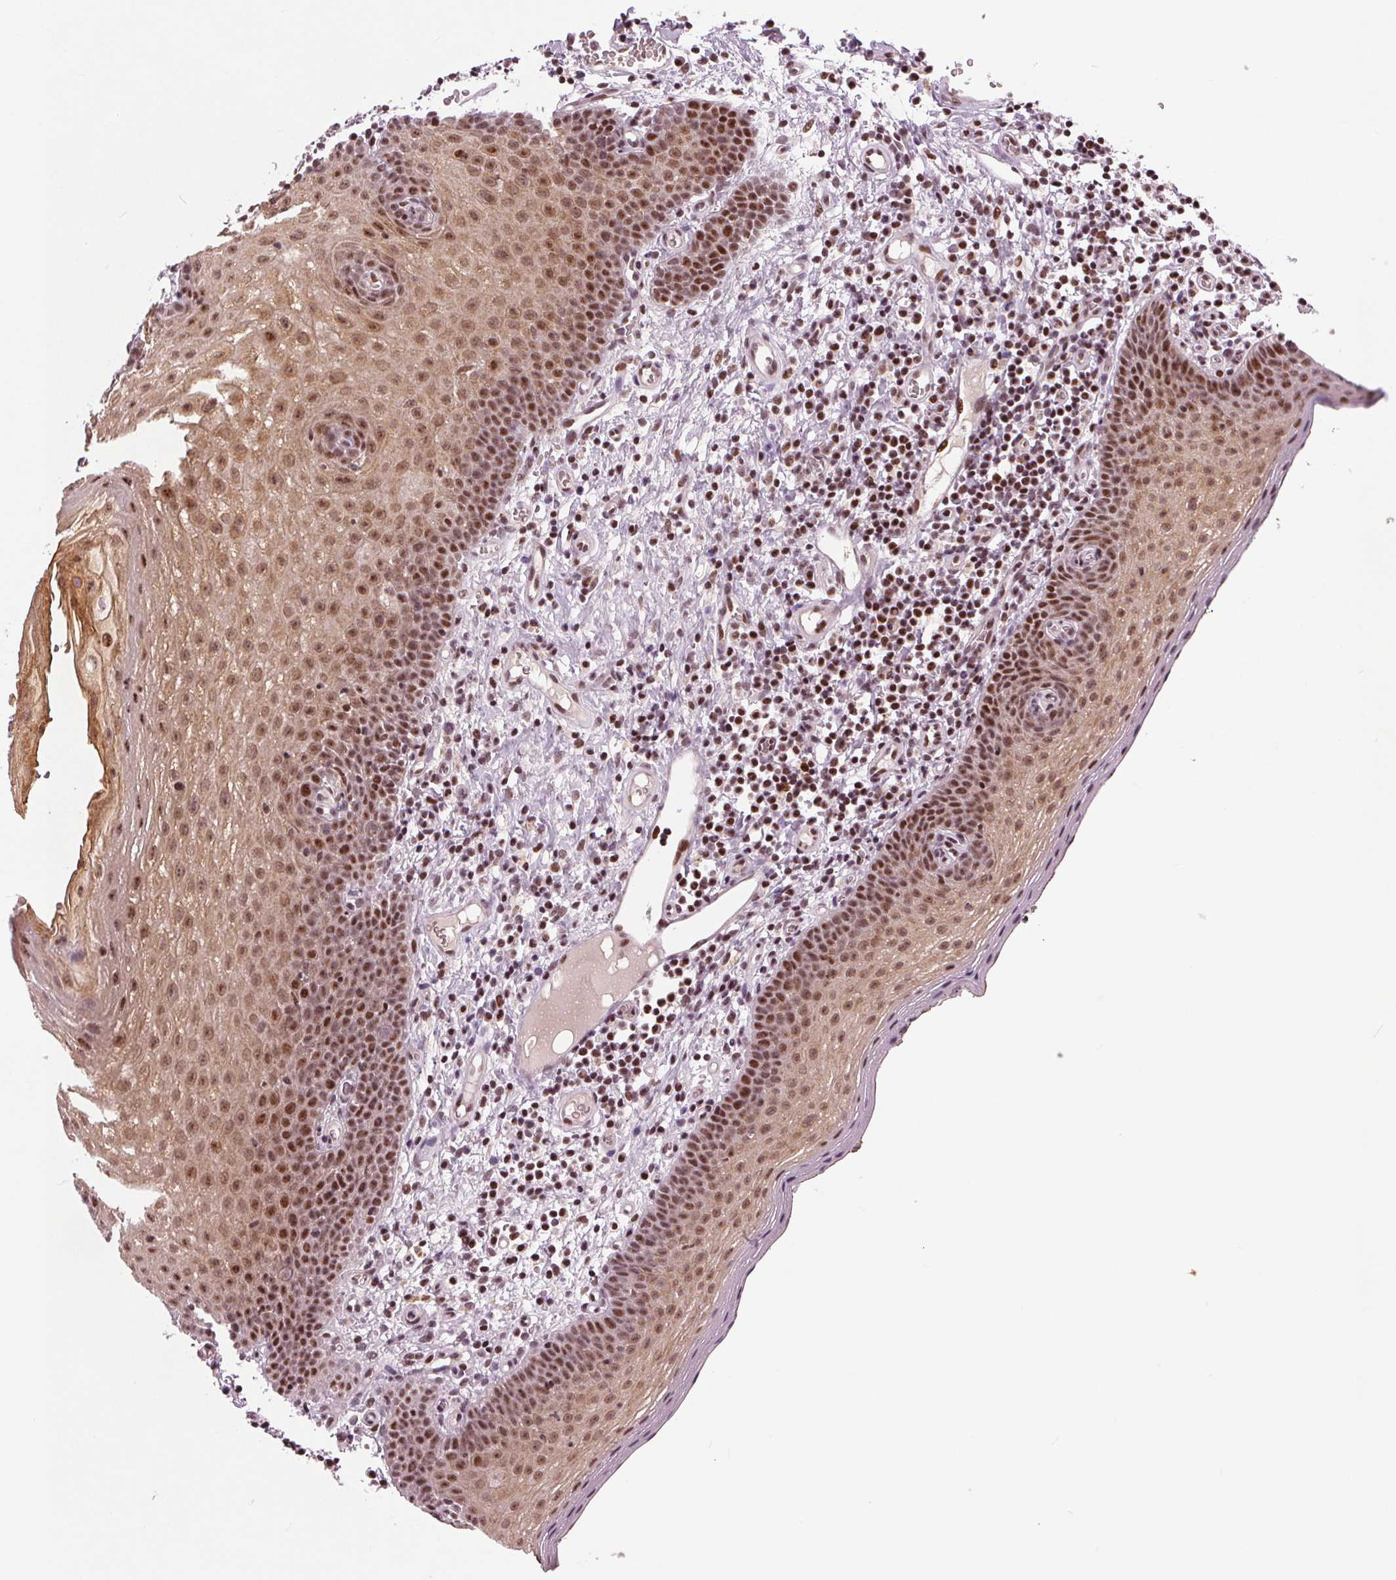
{"staining": {"intensity": "moderate", "quantity": ">75%", "location": "cytoplasmic/membranous,nuclear"}, "tissue": "oral mucosa", "cell_type": "Squamous epithelial cells", "image_type": "normal", "snomed": [{"axis": "morphology", "description": "Normal tissue, NOS"}, {"axis": "morphology", "description": "Squamous cell carcinoma, NOS"}, {"axis": "topography", "description": "Oral tissue"}, {"axis": "topography", "description": "Head-Neck"}], "caption": "An image of oral mucosa stained for a protein demonstrates moderate cytoplasmic/membranous,nuclear brown staining in squamous epithelial cells. The staining is performed using DAB (3,3'-diaminobenzidine) brown chromogen to label protein expression. The nuclei are counter-stained blue using hematoxylin.", "gene": "TTC34", "patient": {"sex": "male", "age": 58}}